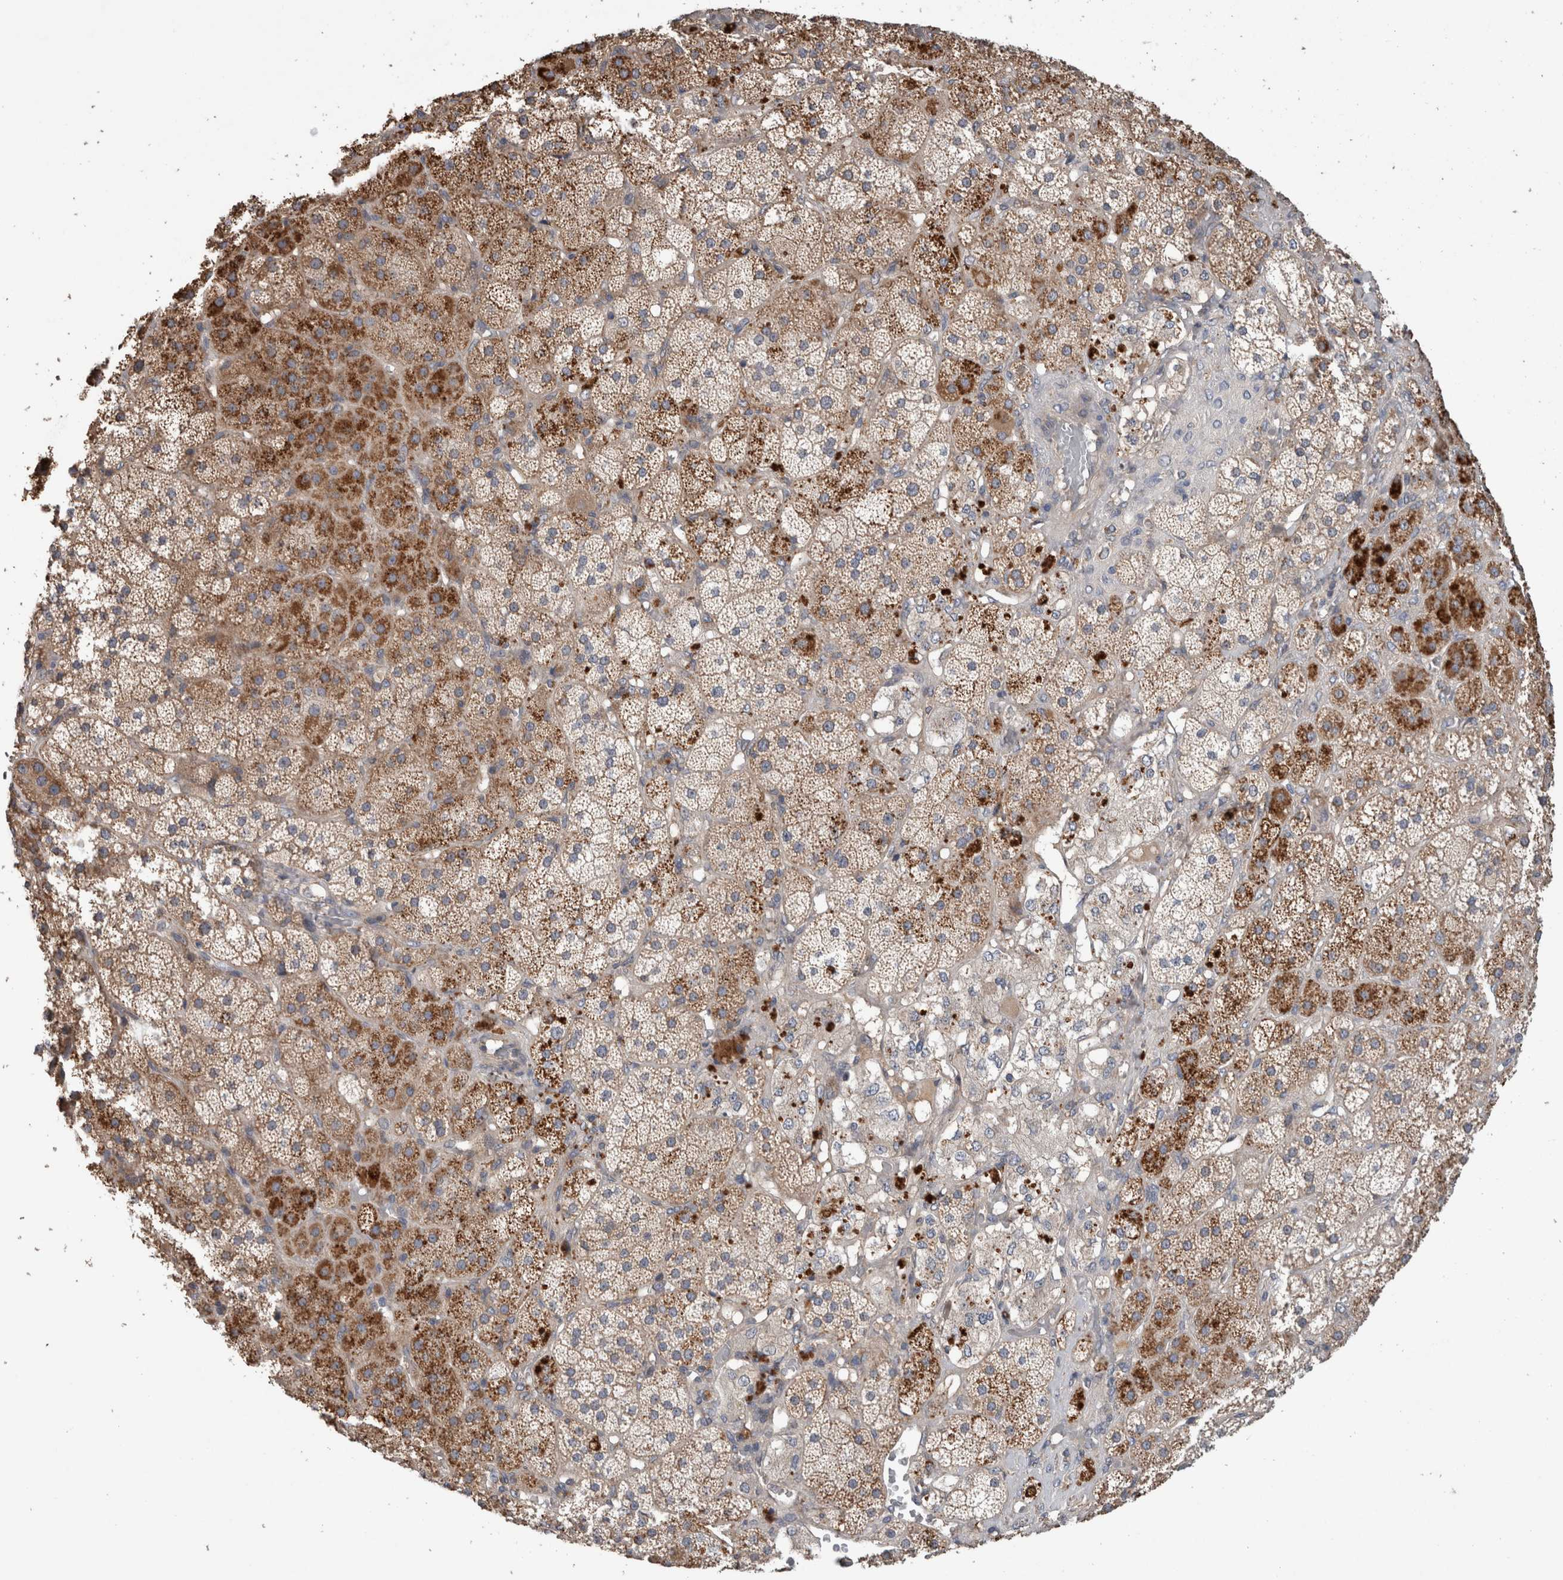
{"staining": {"intensity": "moderate", "quantity": ">75%", "location": "cytoplasmic/membranous"}, "tissue": "adrenal gland", "cell_type": "Glandular cells", "image_type": "normal", "snomed": [{"axis": "morphology", "description": "Normal tissue, NOS"}, {"axis": "topography", "description": "Adrenal gland"}], "caption": "Brown immunohistochemical staining in normal human adrenal gland shows moderate cytoplasmic/membranous staining in approximately >75% of glandular cells. The staining was performed using DAB, with brown indicating positive protein expression. Nuclei are stained blue with hematoxylin.", "gene": "TARBP1", "patient": {"sex": "male", "age": 57}}